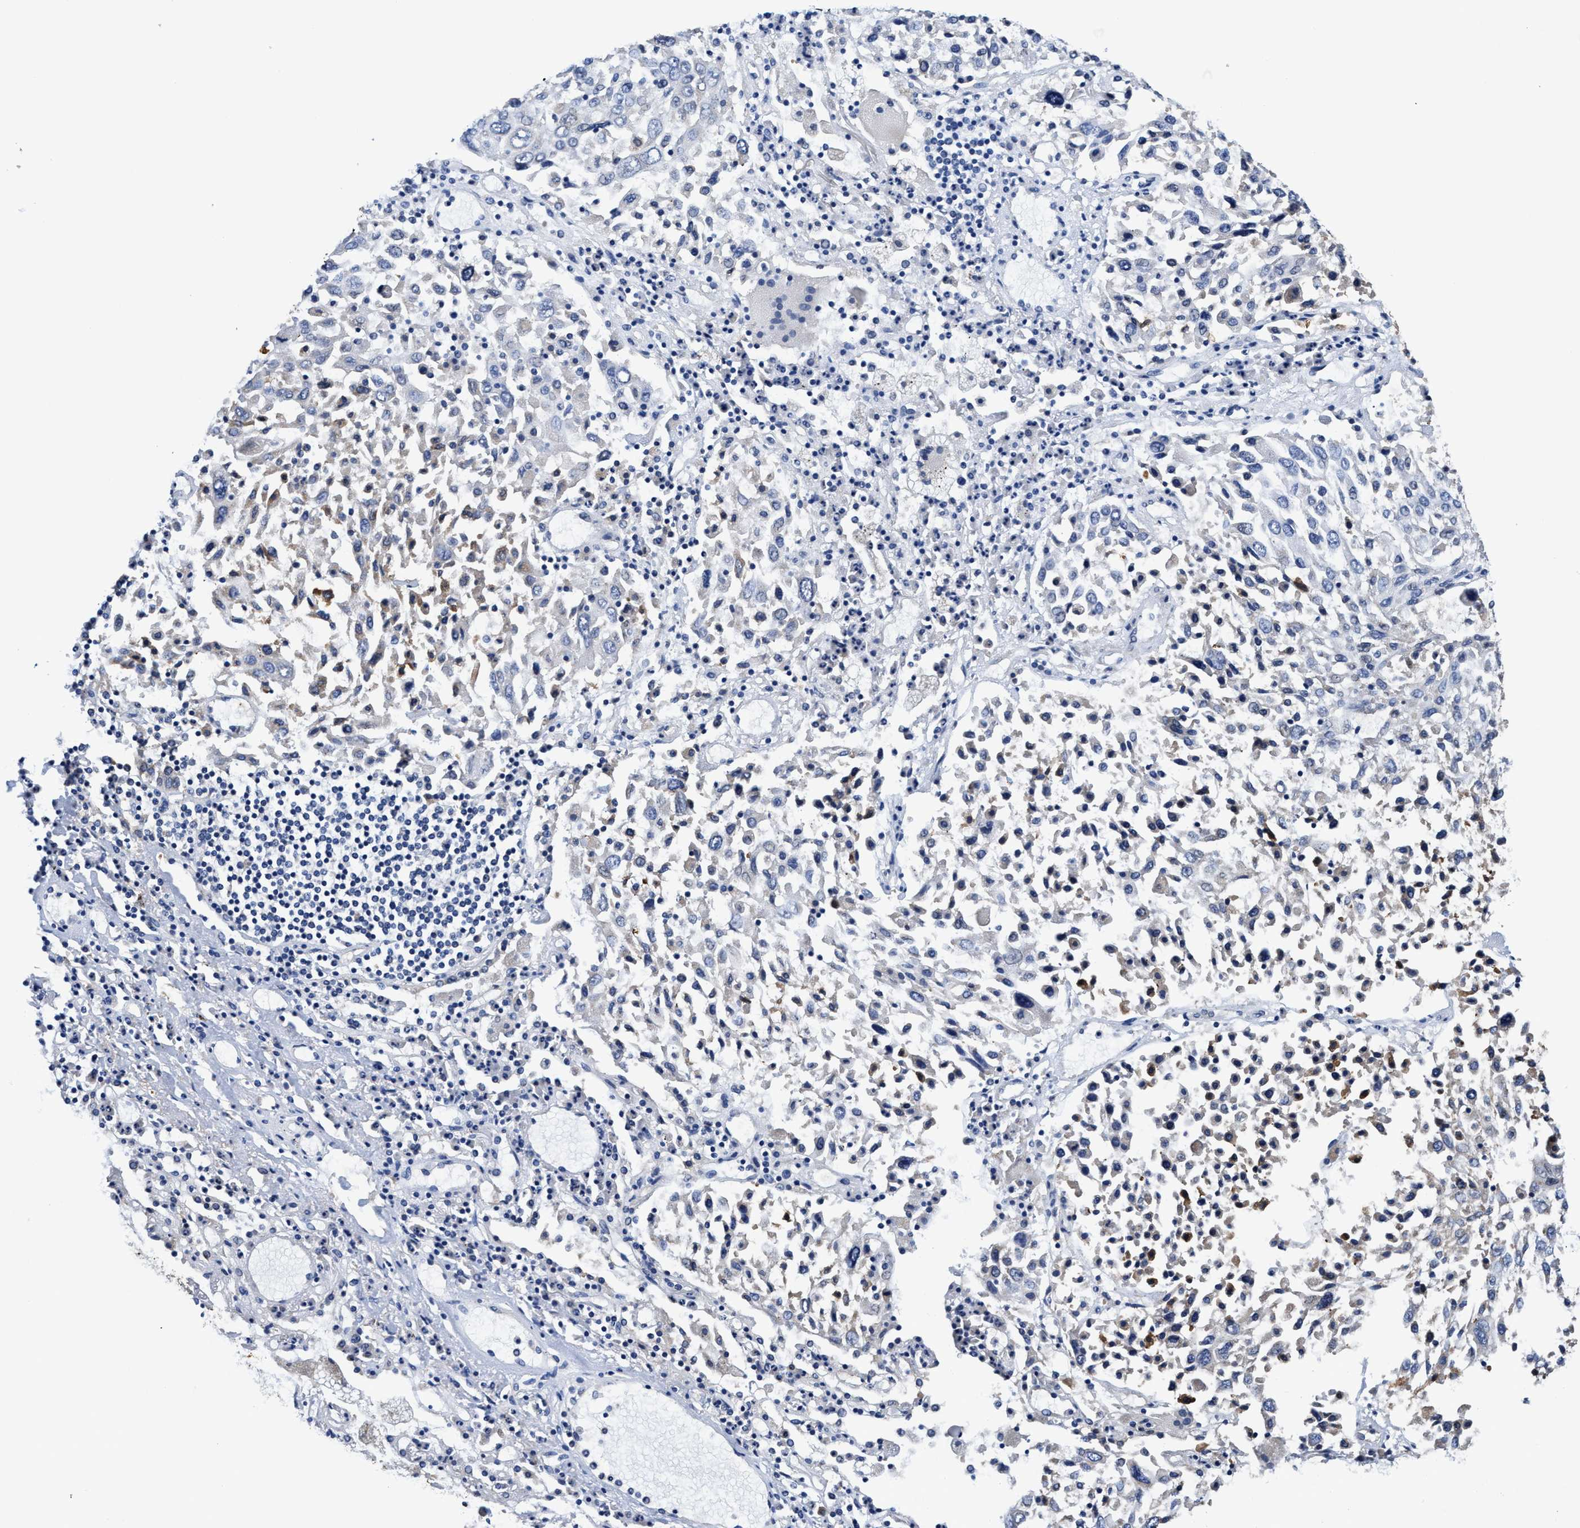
{"staining": {"intensity": "negative", "quantity": "none", "location": "none"}, "tissue": "lung cancer", "cell_type": "Tumor cells", "image_type": "cancer", "snomed": [{"axis": "morphology", "description": "Squamous cell carcinoma, NOS"}, {"axis": "topography", "description": "Lung"}], "caption": "Tumor cells are negative for brown protein staining in lung cancer.", "gene": "TMEM30A", "patient": {"sex": "male", "age": 65}}